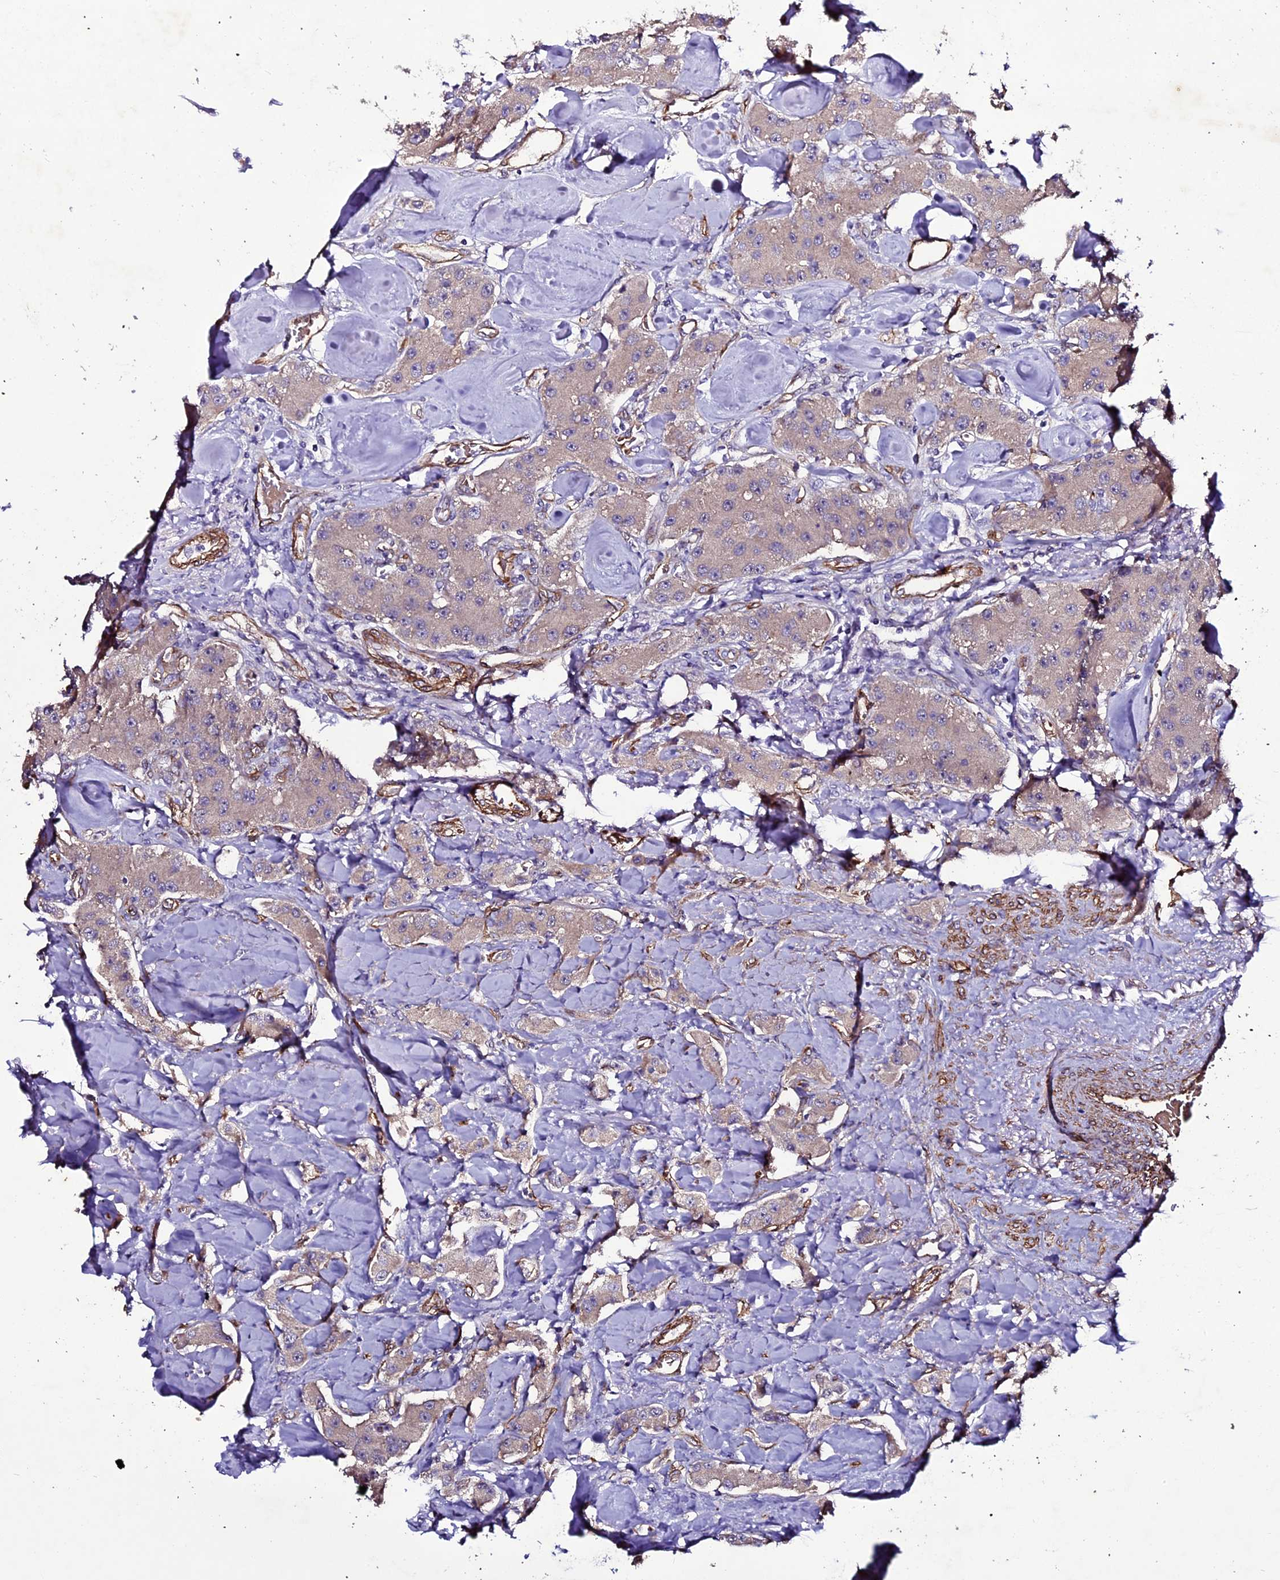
{"staining": {"intensity": "weak", "quantity": ">75%", "location": "cytoplasmic/membranous"}, "tissue": "carcinoid", "cell_type": "Tumor cells", "image_type": "cancer", "snomed": [{"axis": "morphology", "description": "Carcinoid, malignant, NOS"}, {"axis": "topography", "description": "Pancreas"}], "caption": "Protein expression analysis of carcinoid reveals weak cytoplasmic/membranous positivity in about >75% of tumor cells.", "gene": "MEX3C", "patient": {"sex": "male", "age": 41}}